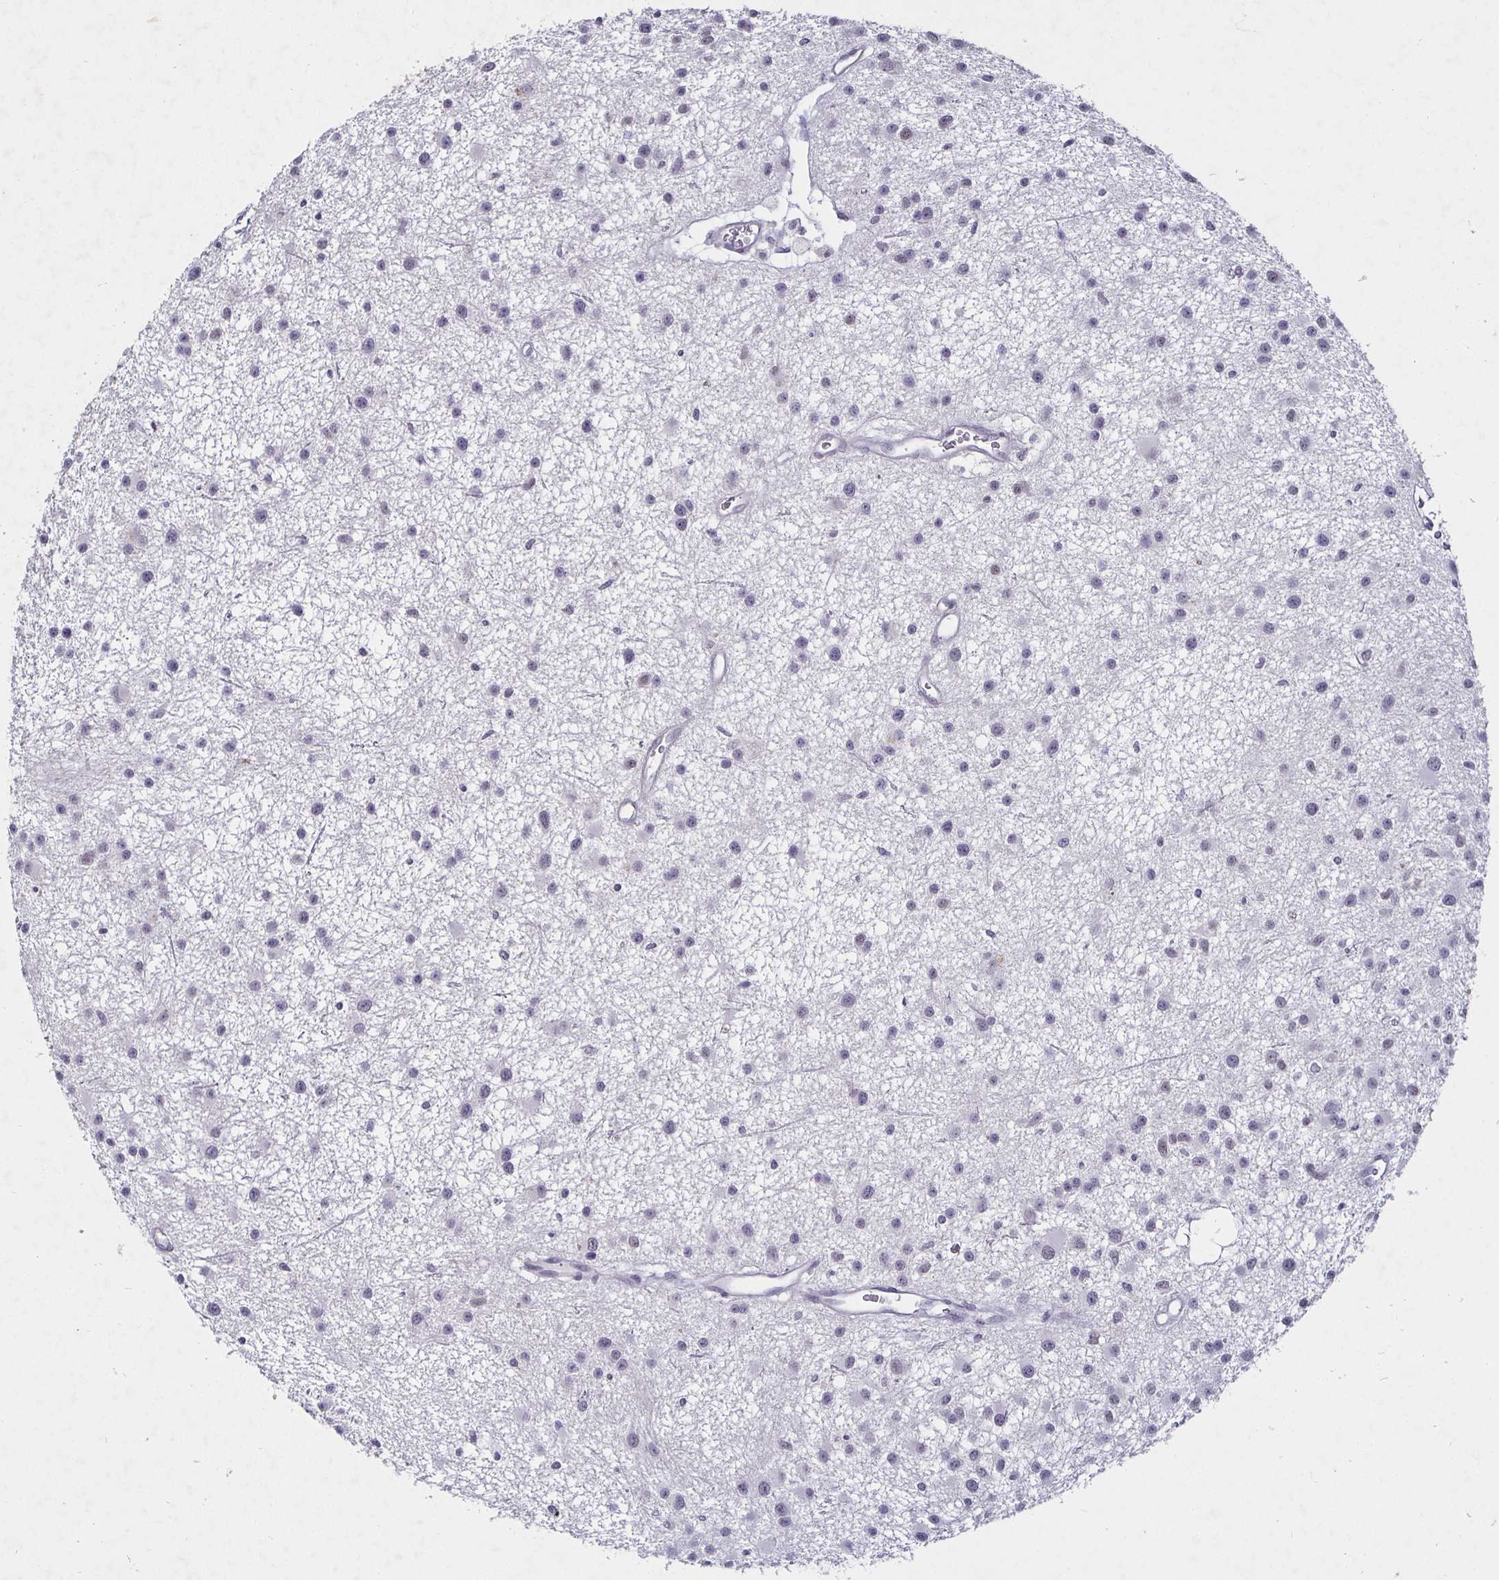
{"staining": {"intensity": "negative", "quantity": "none", "location": "none"}, "tissue": "glioma", "cell_type": "Tumor cells", "image_type": "cancer", "snomed": [{"axis": "morphology", "description": "Glioma, malignant, Low grade"}, {"axis": "topography", "description": "Brain"}], "caption": "Immunohistochemical staining of glioma shows no significant positivity in tumor cells. (DAB immunohistochemistry (IHC) visualized using brightfield microscopy, high magnification).", "gene": "MLH1", "patient": {"sex": "male", "age": 43}}